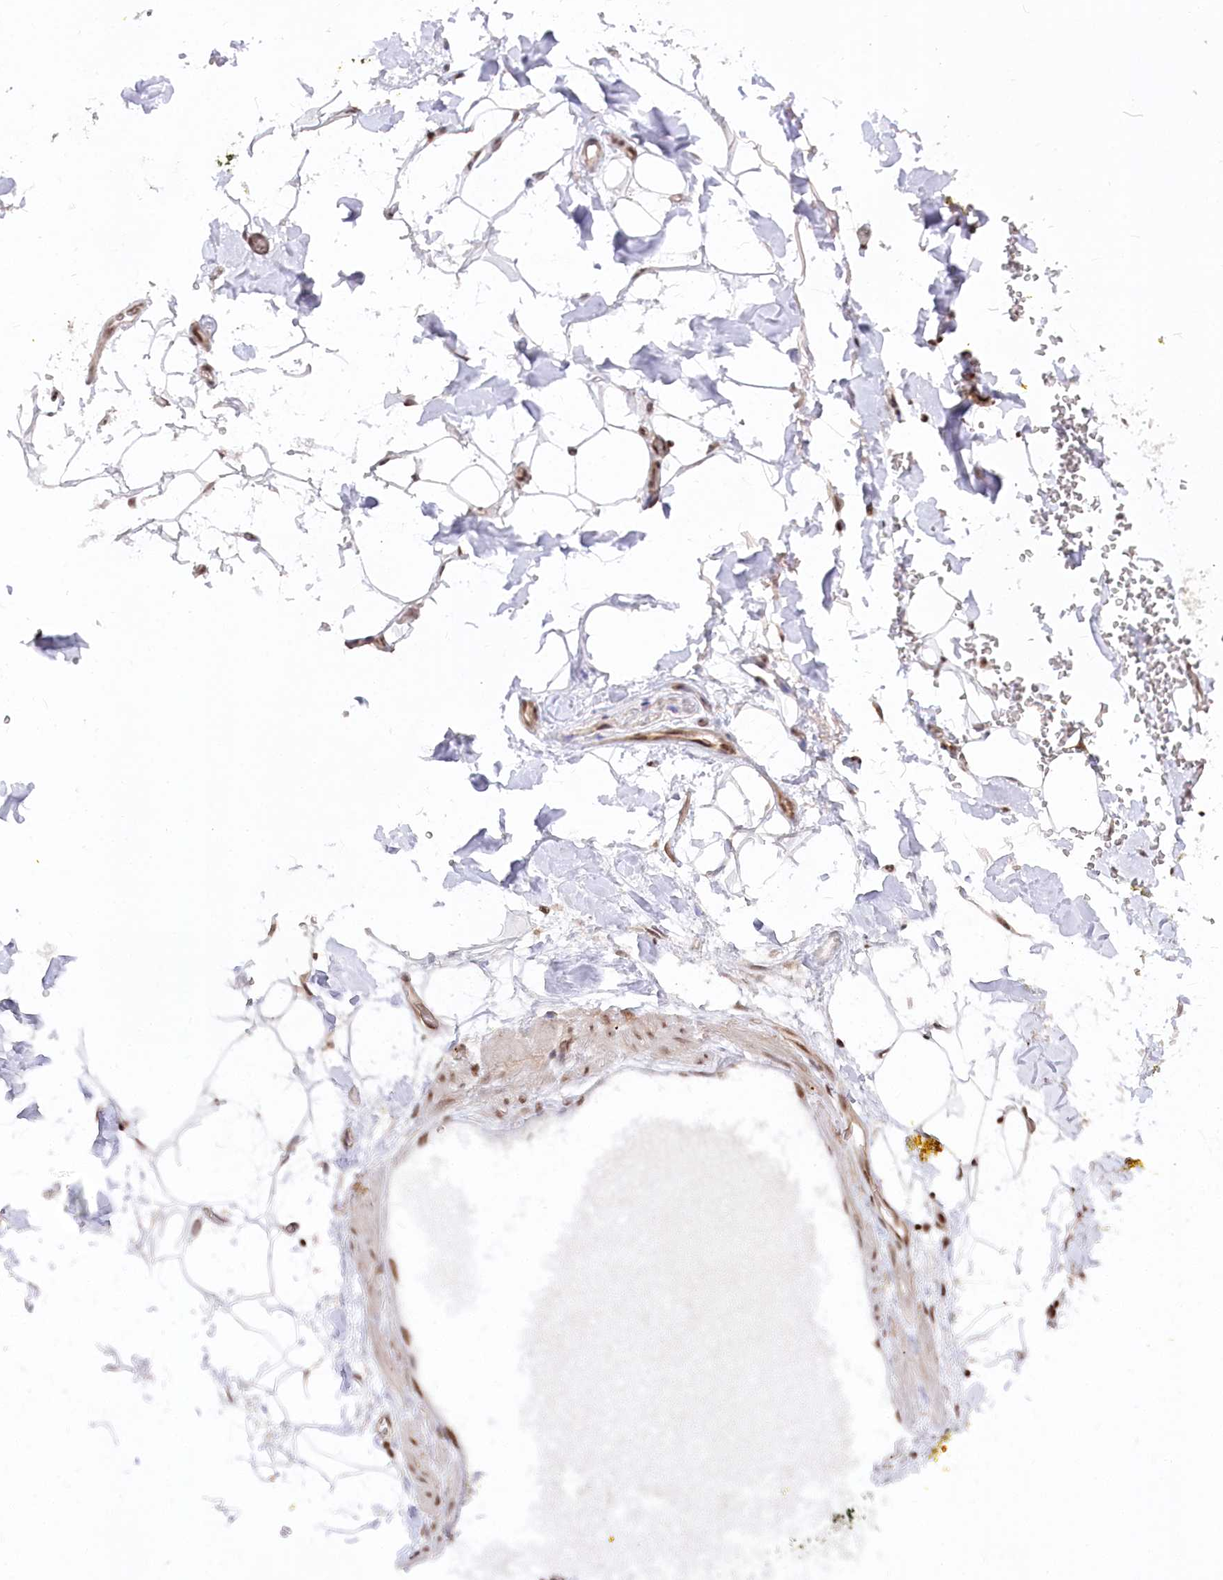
{"staining": {"intensity": "weak", "quantity": "25%-75%", "location": "nuclear"}, "tissue": "adipose tissue", "cell_type": "Adipocytes", "image_type": "normal", "snomed": [{"axis": "morphology", "description": "Normal tissue, NOS"}, {"axis": "morphology", "description": "Adenocarcinoma, NOS"}, {"axis": "topography", "description": "Pancreas"}, {"axis": "topography", "description": "Peripheral nerve tissue"}], "caption": "Normal adipose tissue reveals weak nuclear staining in about 25%-75% of adipocytes.", "gene": "CGGBP1", "patient": {"sex": "male", "age": 59}}